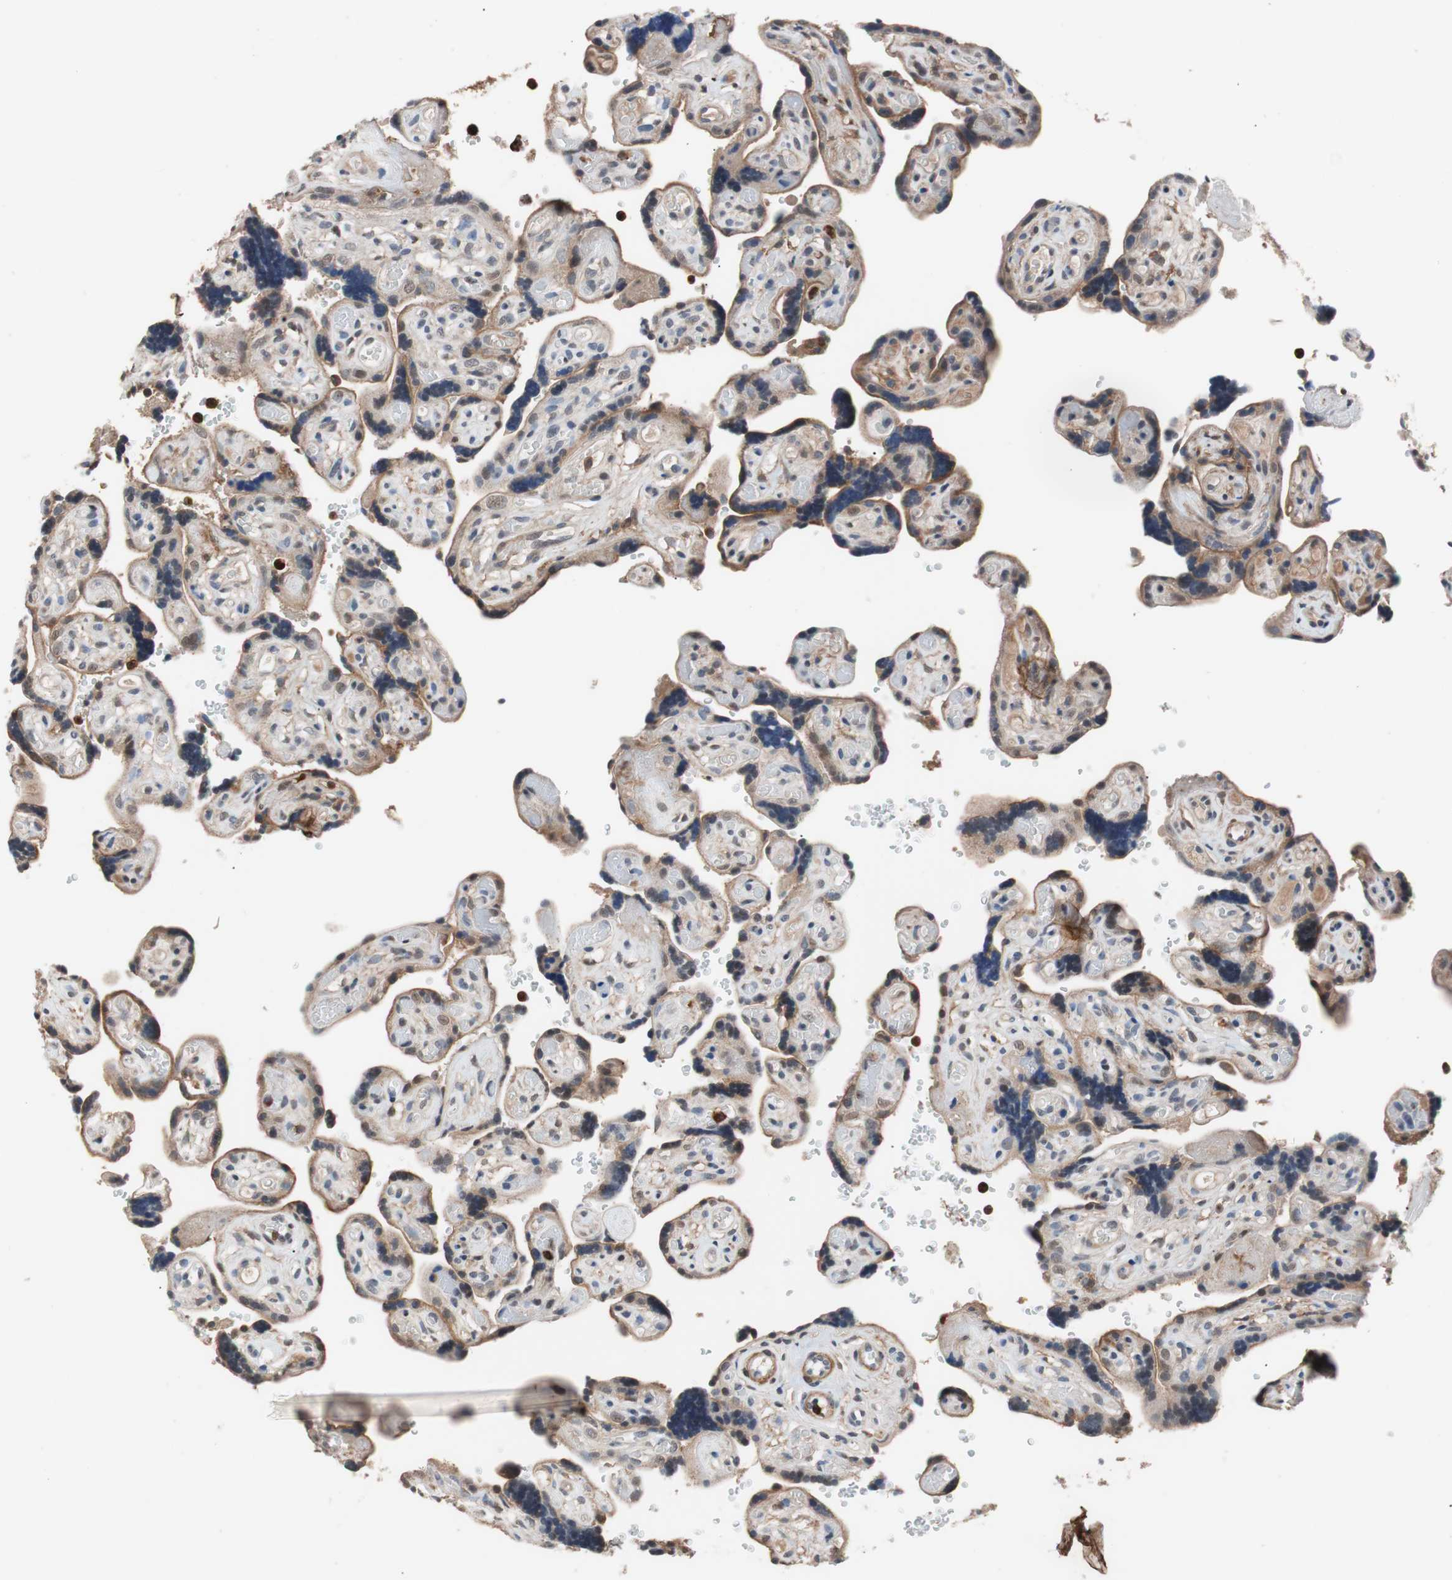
{"staining": {"intensity": "weak", "quantity": "<25%", "location": "cytoplasmic/membranous,nuclear"}, "tissue": "placenta", "cell_type": "Trophoblastic cells", "image_type": "normal", "snomed": [{"axis": "morphology", "description": "Normal tissue, NOS"}, {"axis": "topography", "description": "Placenta"}], "caption": "Photomicrograph shows no protein positivity in trophoblastic cells of benign placenta. (Immunohistochemistry, brightfield microscopy, high magnification).", "gene": "LITAF", "patient": {"sex": "female", "age": 30}}